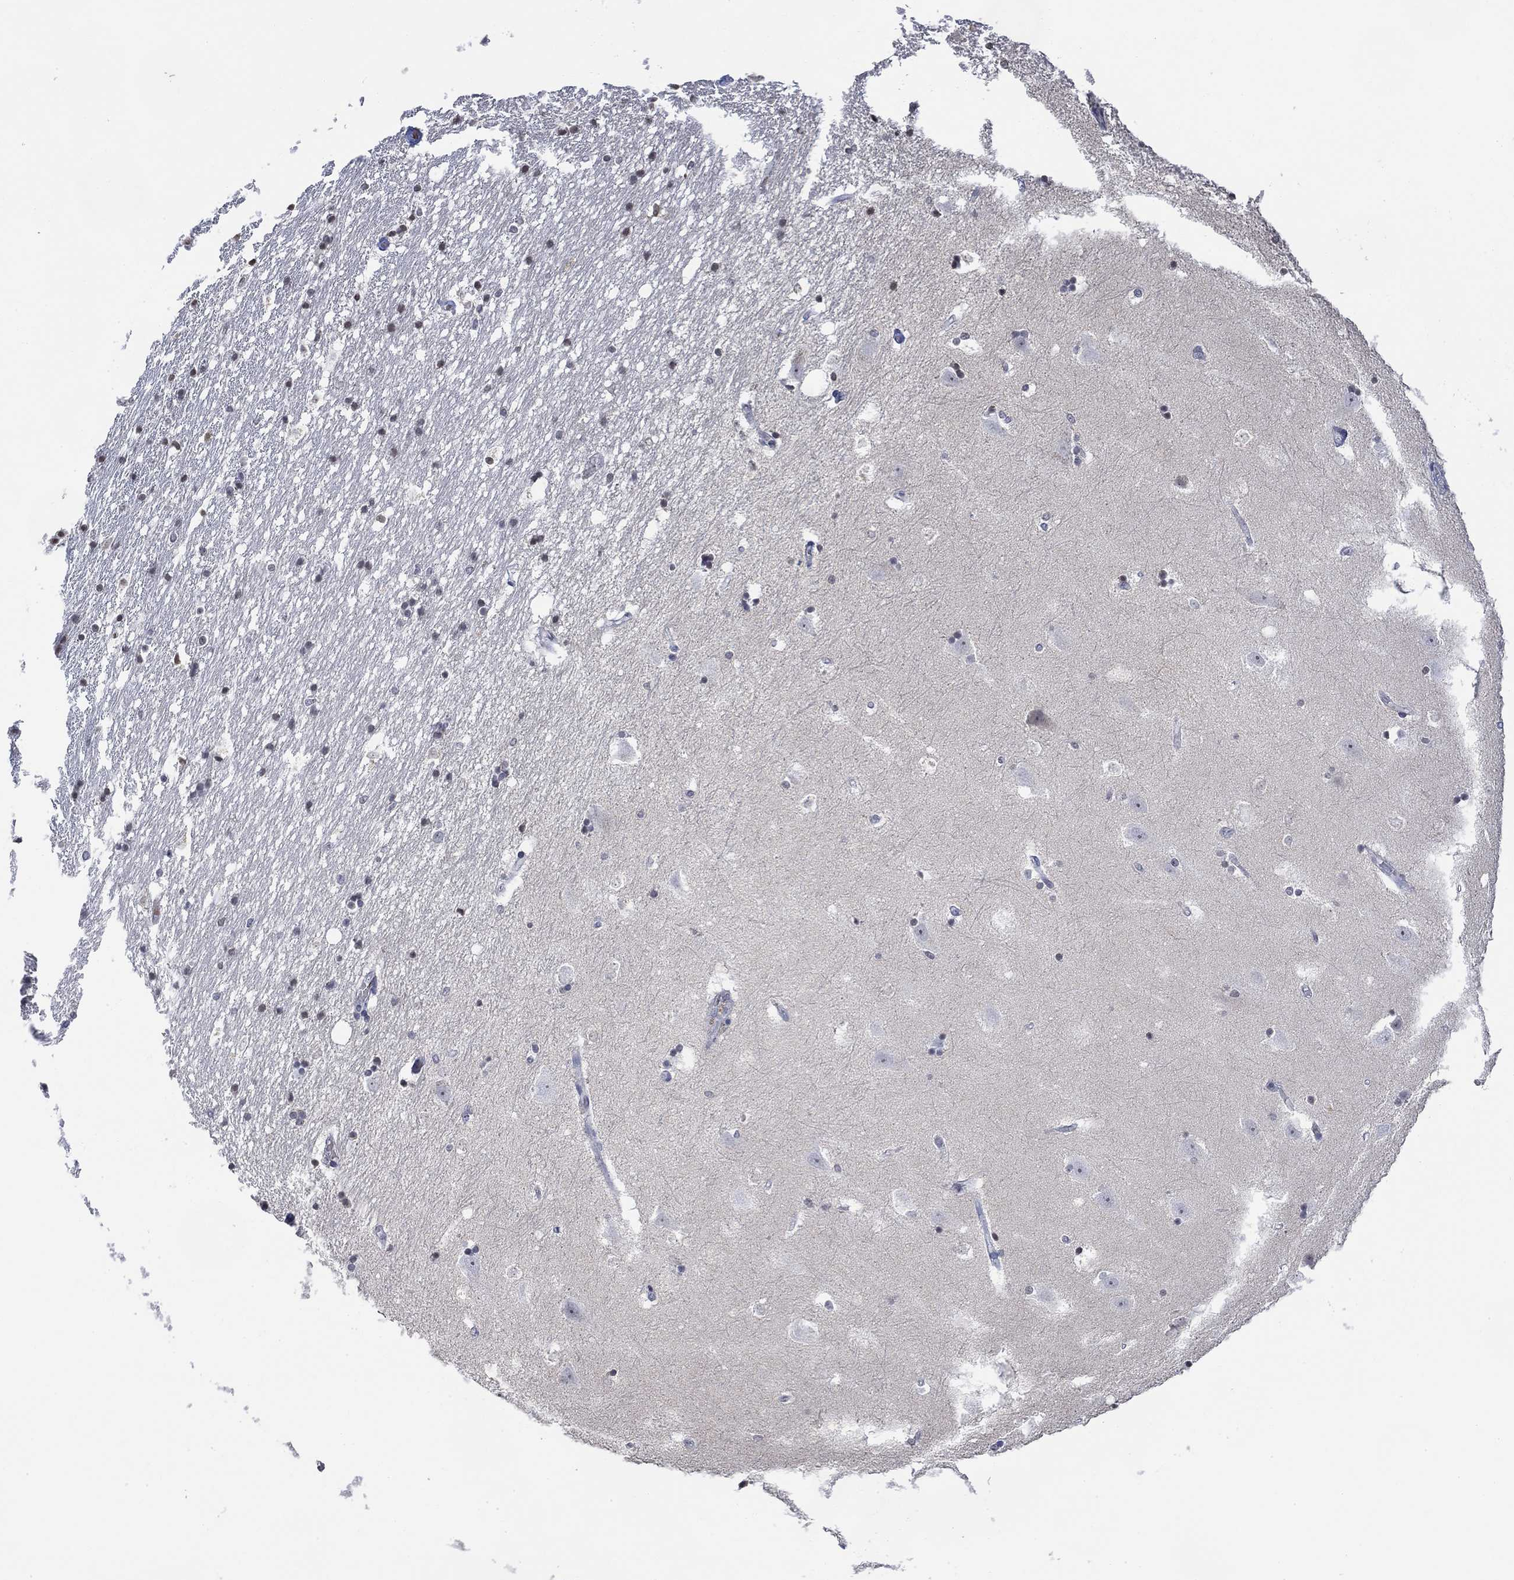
{"staining": {"intensity": "negative", "quantity": "none", "location": "none"}, "tissue": "hippocampus", "cell_type": "Glial cells", "image_type": "normal", "snomed": [{"axis": "morphology", "description": "Normal tissue, NOS"}, {"axis": "topography", "description": "Hippocampus"}], "caption": "DAB immunohistochemical staining of unremarkable hippocampus exhibits no significant staining in glial cells.", "gene": "TMEM255A", "patient": {"sex": "male", "age": 49}}